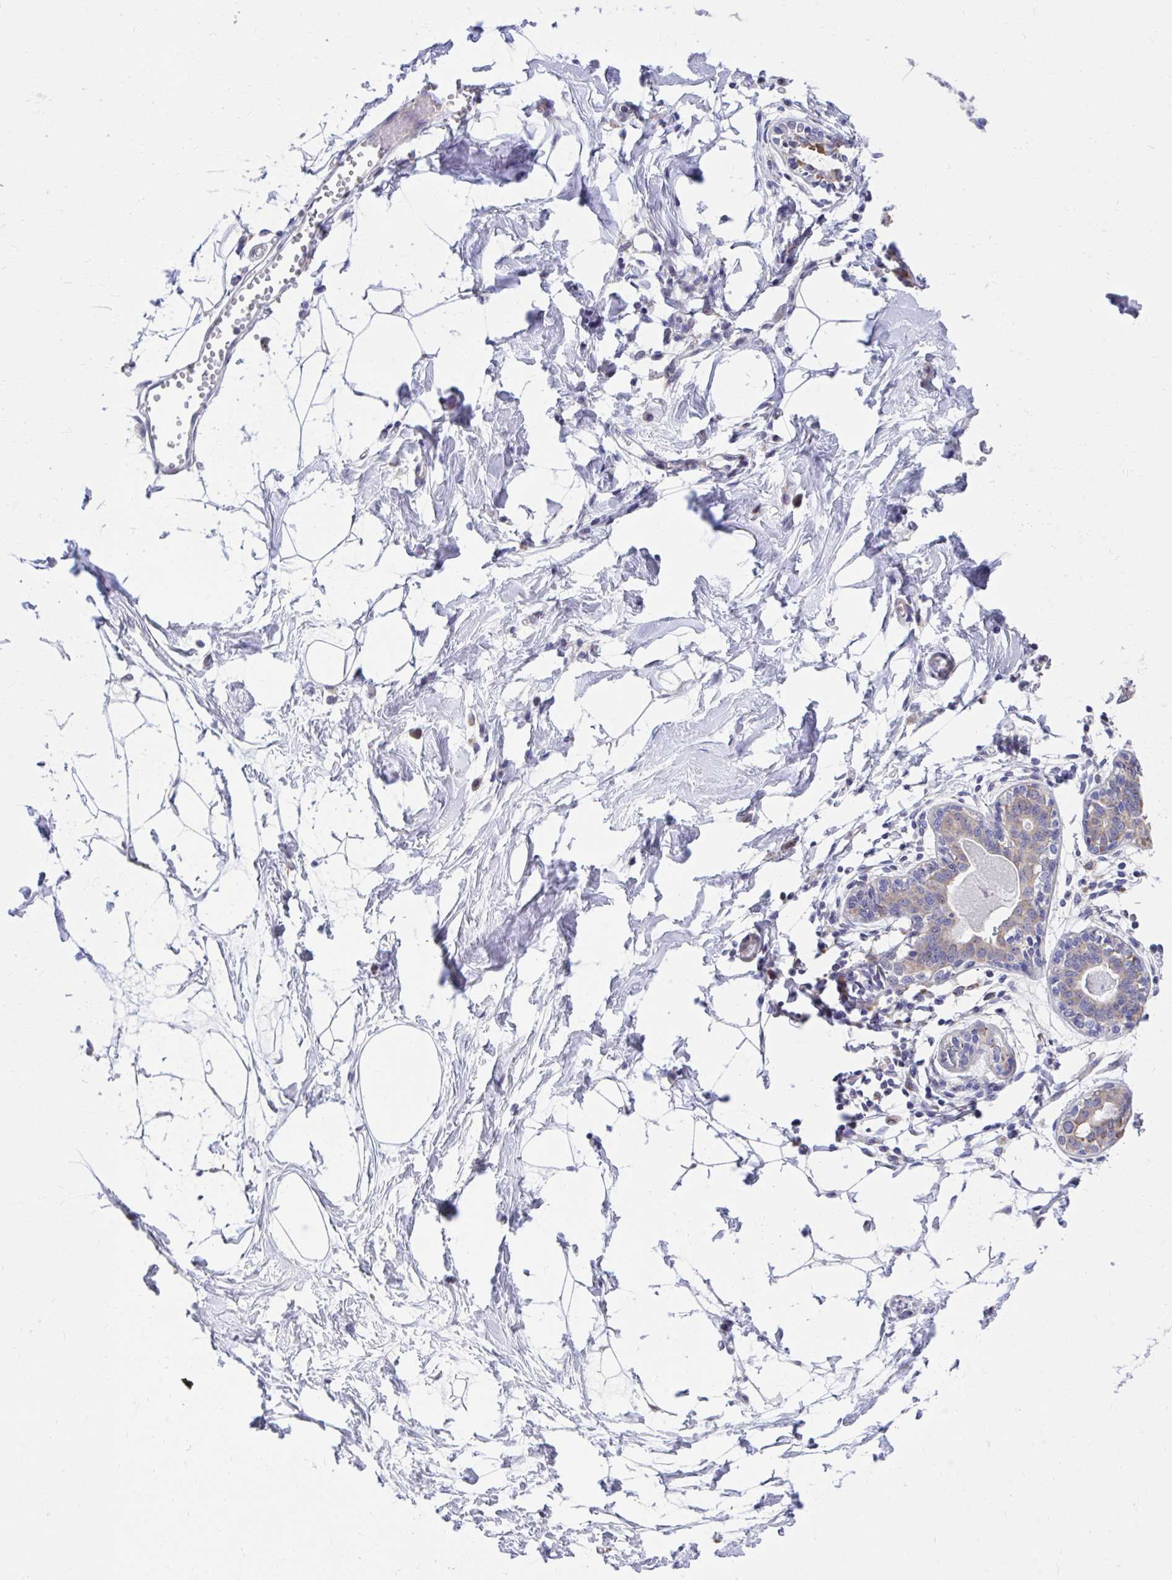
{"staining": {"intensity": "negative", "quantity": "none", "location": "none"}, "tissue": "breast", "cell_type": "Adipocytes", "image_type": "normal", "snomed": [{"axis": "morphology", "description": "Normal tissue, NOS"}, {"axis": "topography", "description": "Breast"}], "caption": "The photomicrograph displays no significant positivity in adipocytes of breast. The staining was performed using DAB to visualize the protein expression in brown, while the nuclei were stained in blue with hematoxylin (Magnification: 20x).", "gene": "ZNF778", "patient": {"sex": "female", "age": 45}}